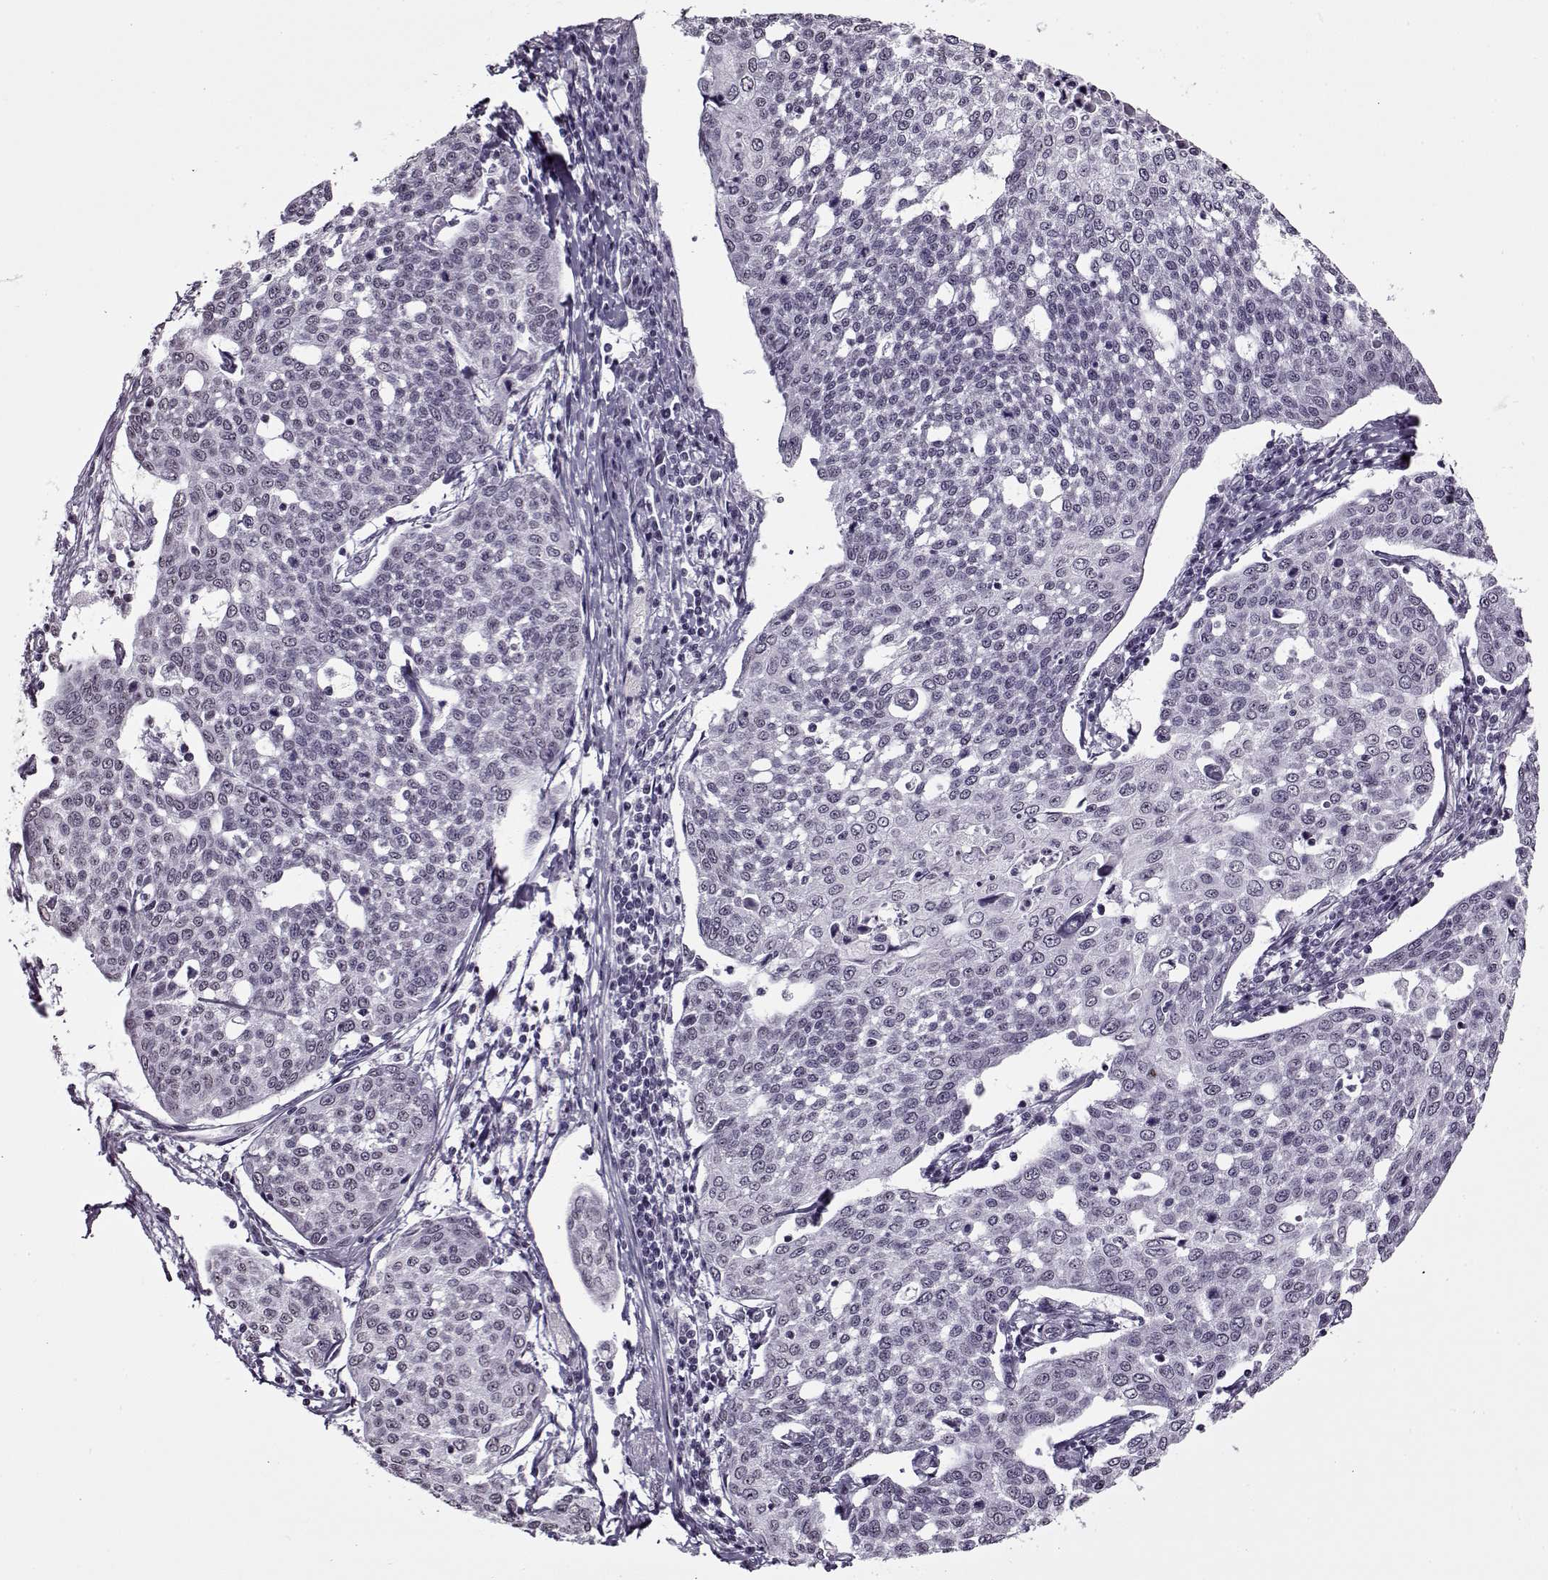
{"staining": {"intensity": "negative", "quantity": "none", "location": "none"}, "tissue": "cervical cancer", "cell_type": "Tumor cells", "image_type": "cancer", "snomed": [{"axis": "morphology", "description": "Squamous cell carcinoma, NOS"}, {"axis": "topography", "description": "Cervix"}], "caption": "This is an IHC histopathology image of squamous cell carcinoma (cervical). There is no expression in tumor cells.", "gene": "PRMT8", "patient": {"sex": "female", "age": 34}}